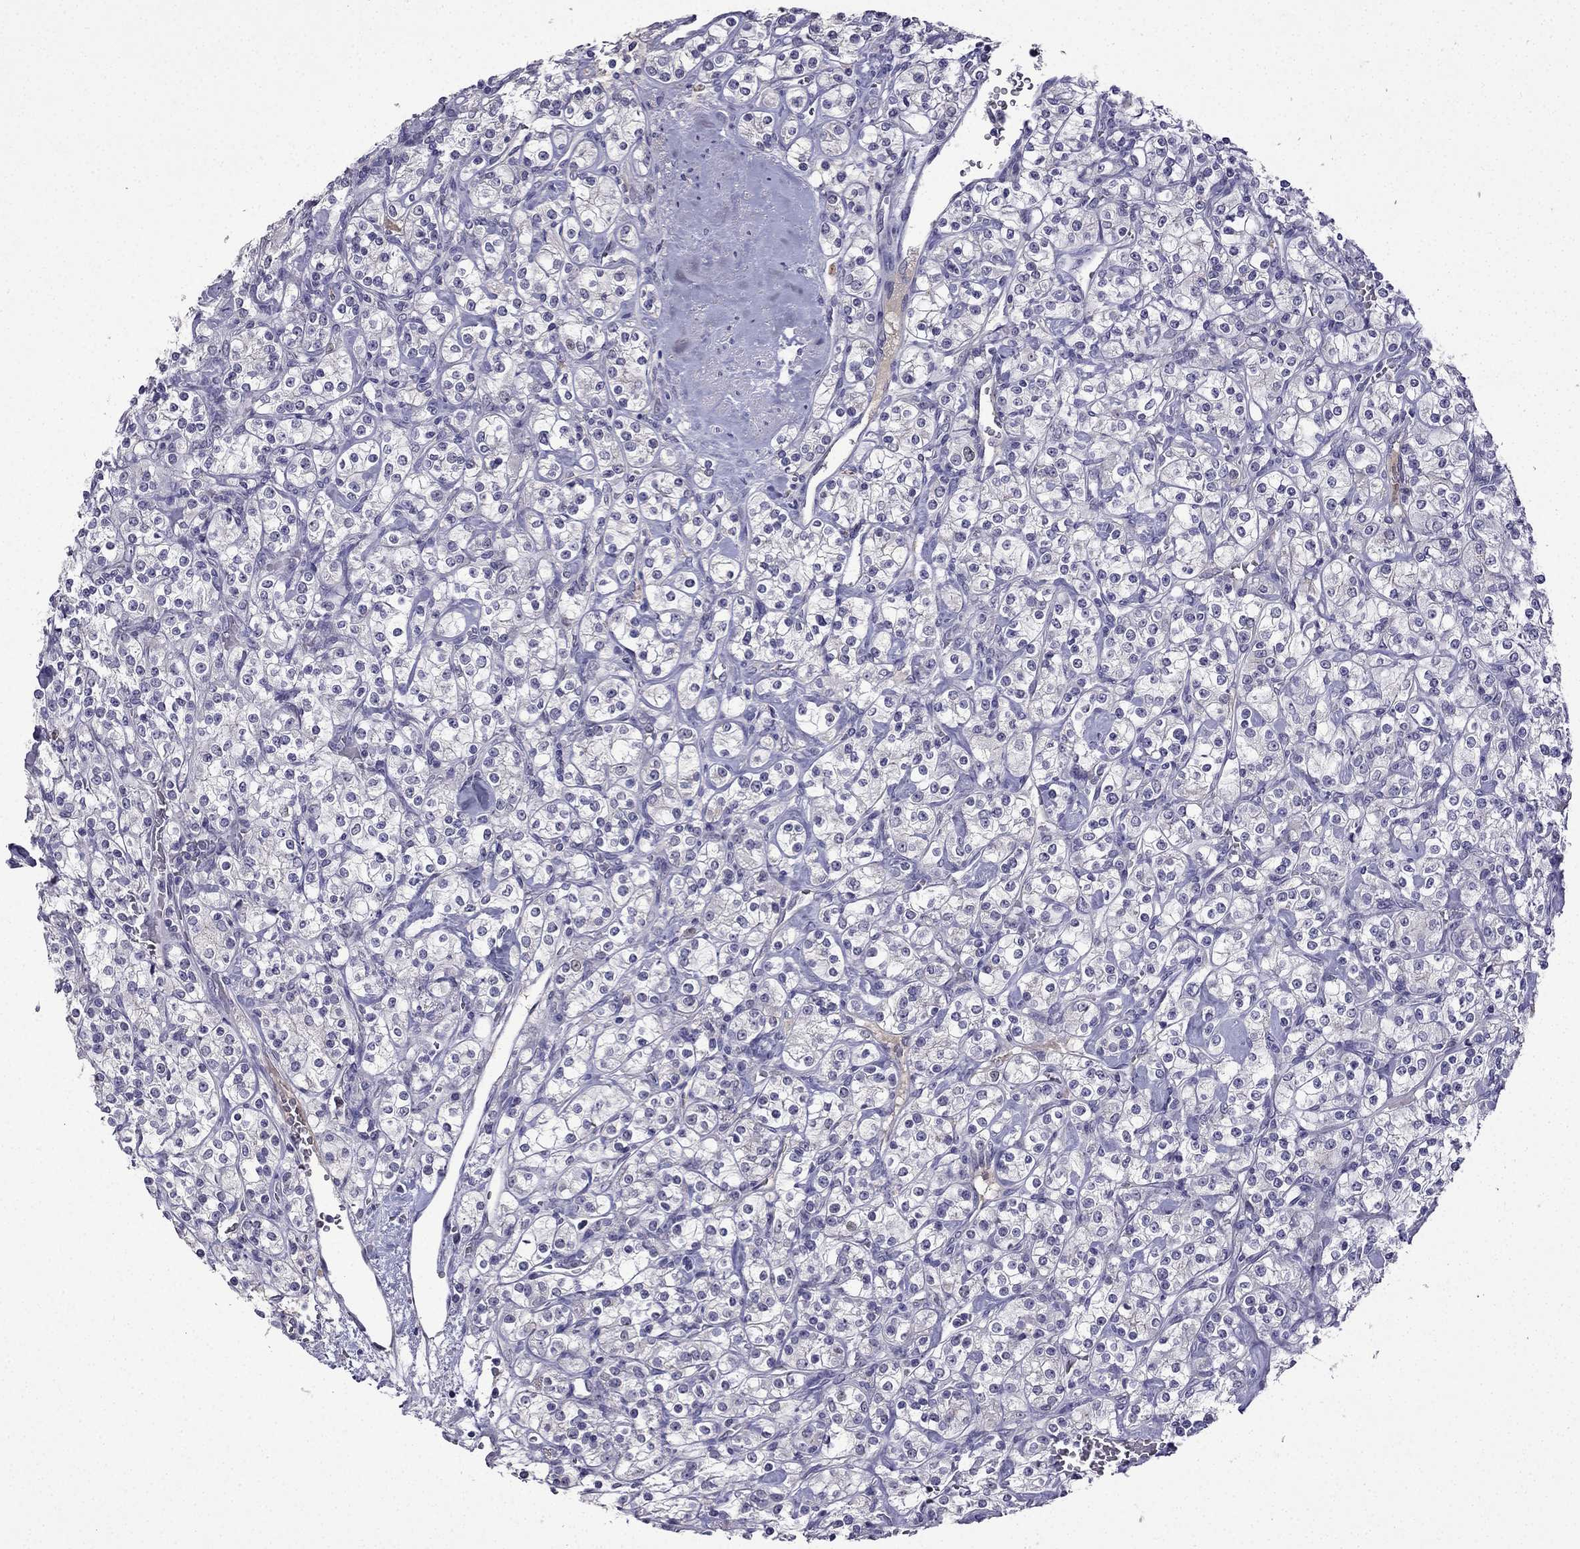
{"staining": {"intensity": "negative", "quantity": "none", "location": "none"}, "tissue": "renal cancer", "cell_type": "Tumor cells", "image_type": "cancer", "snomed": [{"axis": "morphology", "description": "Adenocarcinoma, NOS"}, {"axis": "topography", "description": "Kidney"}], "caption": "The photomicrograph exhibits no significant staining in tumor cells of renal cancer.", "gene": "UHRF1", "patient": {"sex": "male", "age": 77}}